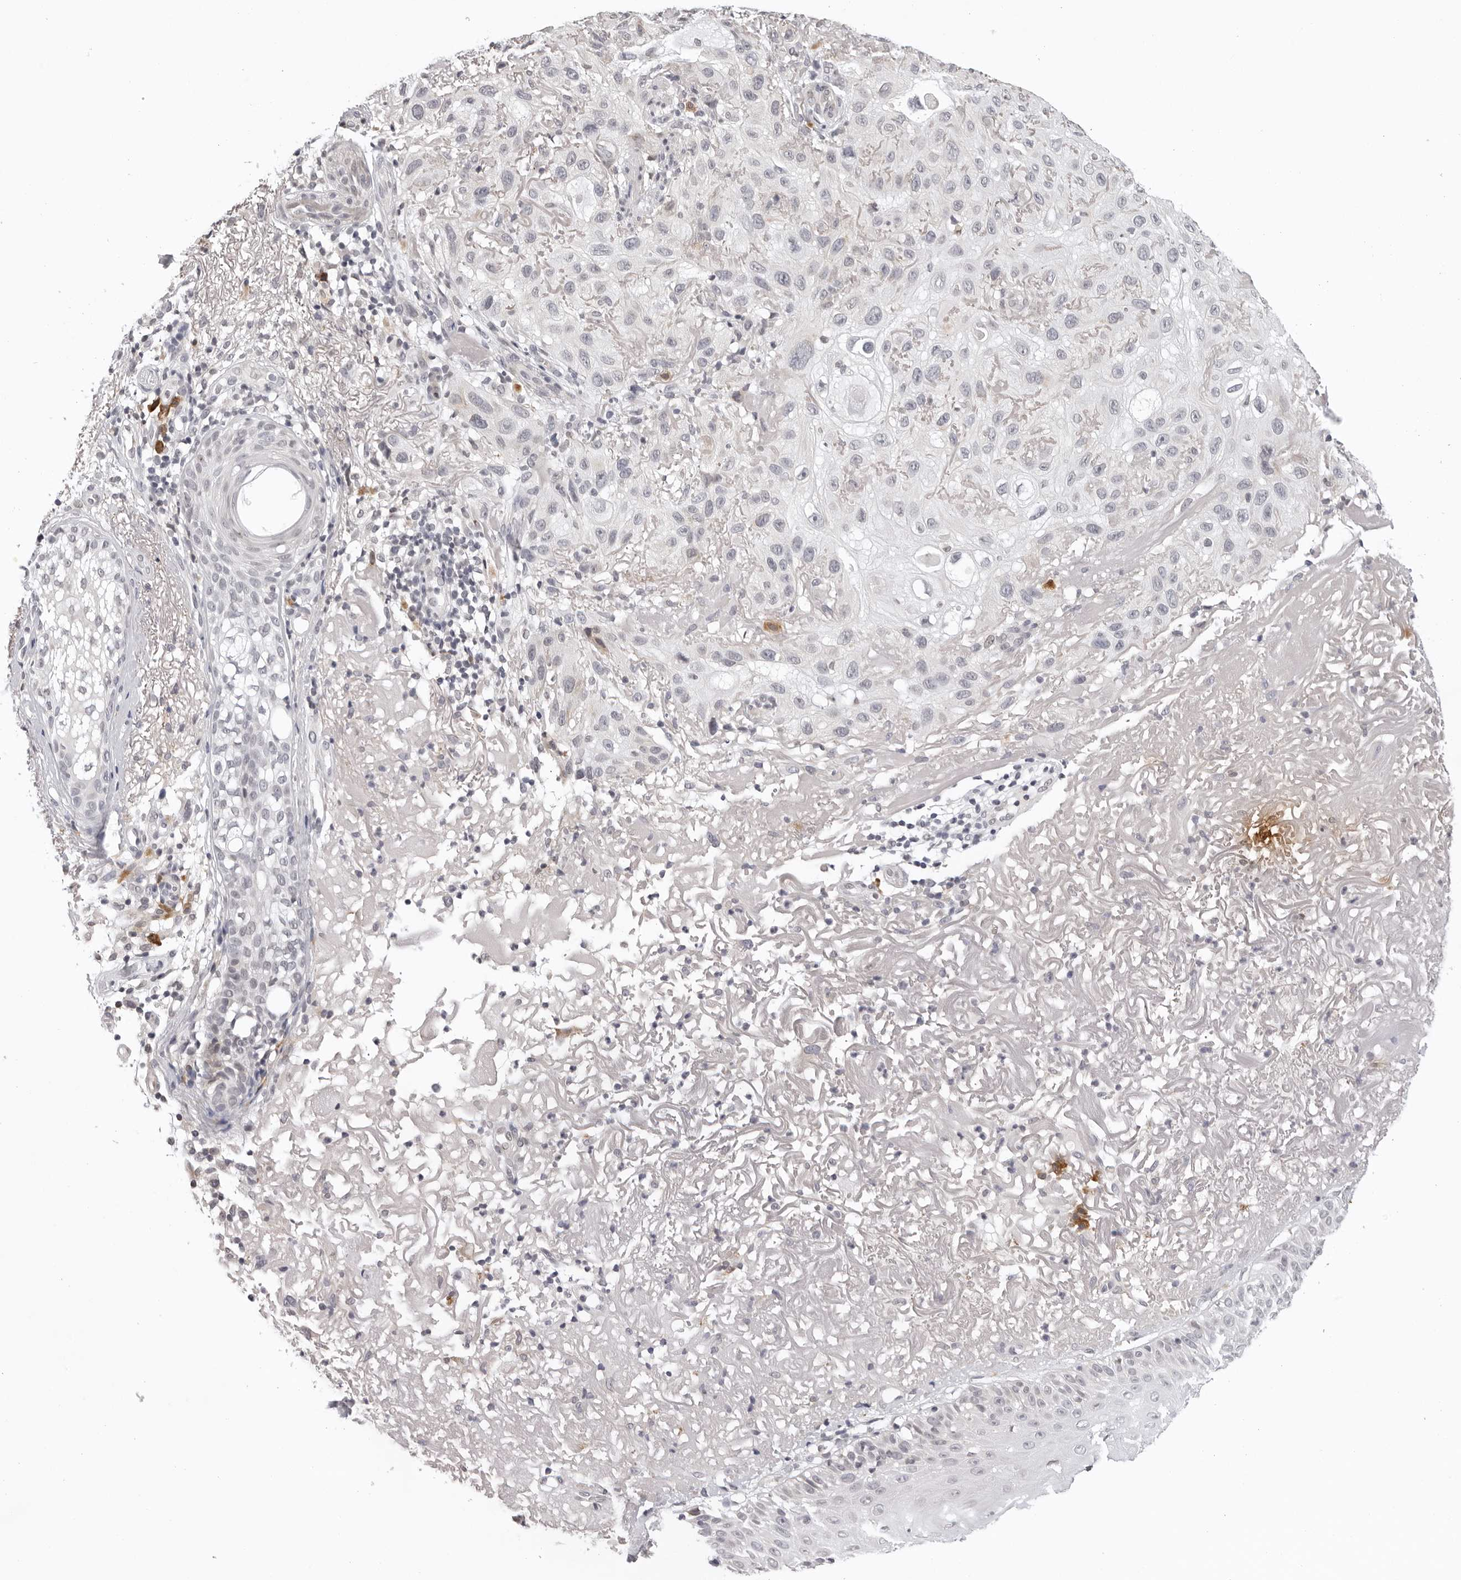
{"staining": {"intensity": "negative", "quantity": "none", "location": "none"}, "tissue": "skin cancer", "cell_type": "Tumor cells", "image_type": "cancer", "snomed": [{"axis": "morphology", "description": "Normal tissue, NOS"}, {"axis": "morphology", "description": "Squamous cell carcinoma, NOS"}, {"axis": "topography", "description": "Skin"}], "caption": "DAB (3,3'-diaminobenzidine) immunohistochemical staining of human skin squamous cell carcinoma exhibits no significant positivity in tumor cells.", "gene": "IL17RA", "patient": {"sex": "female", "age": 96}}